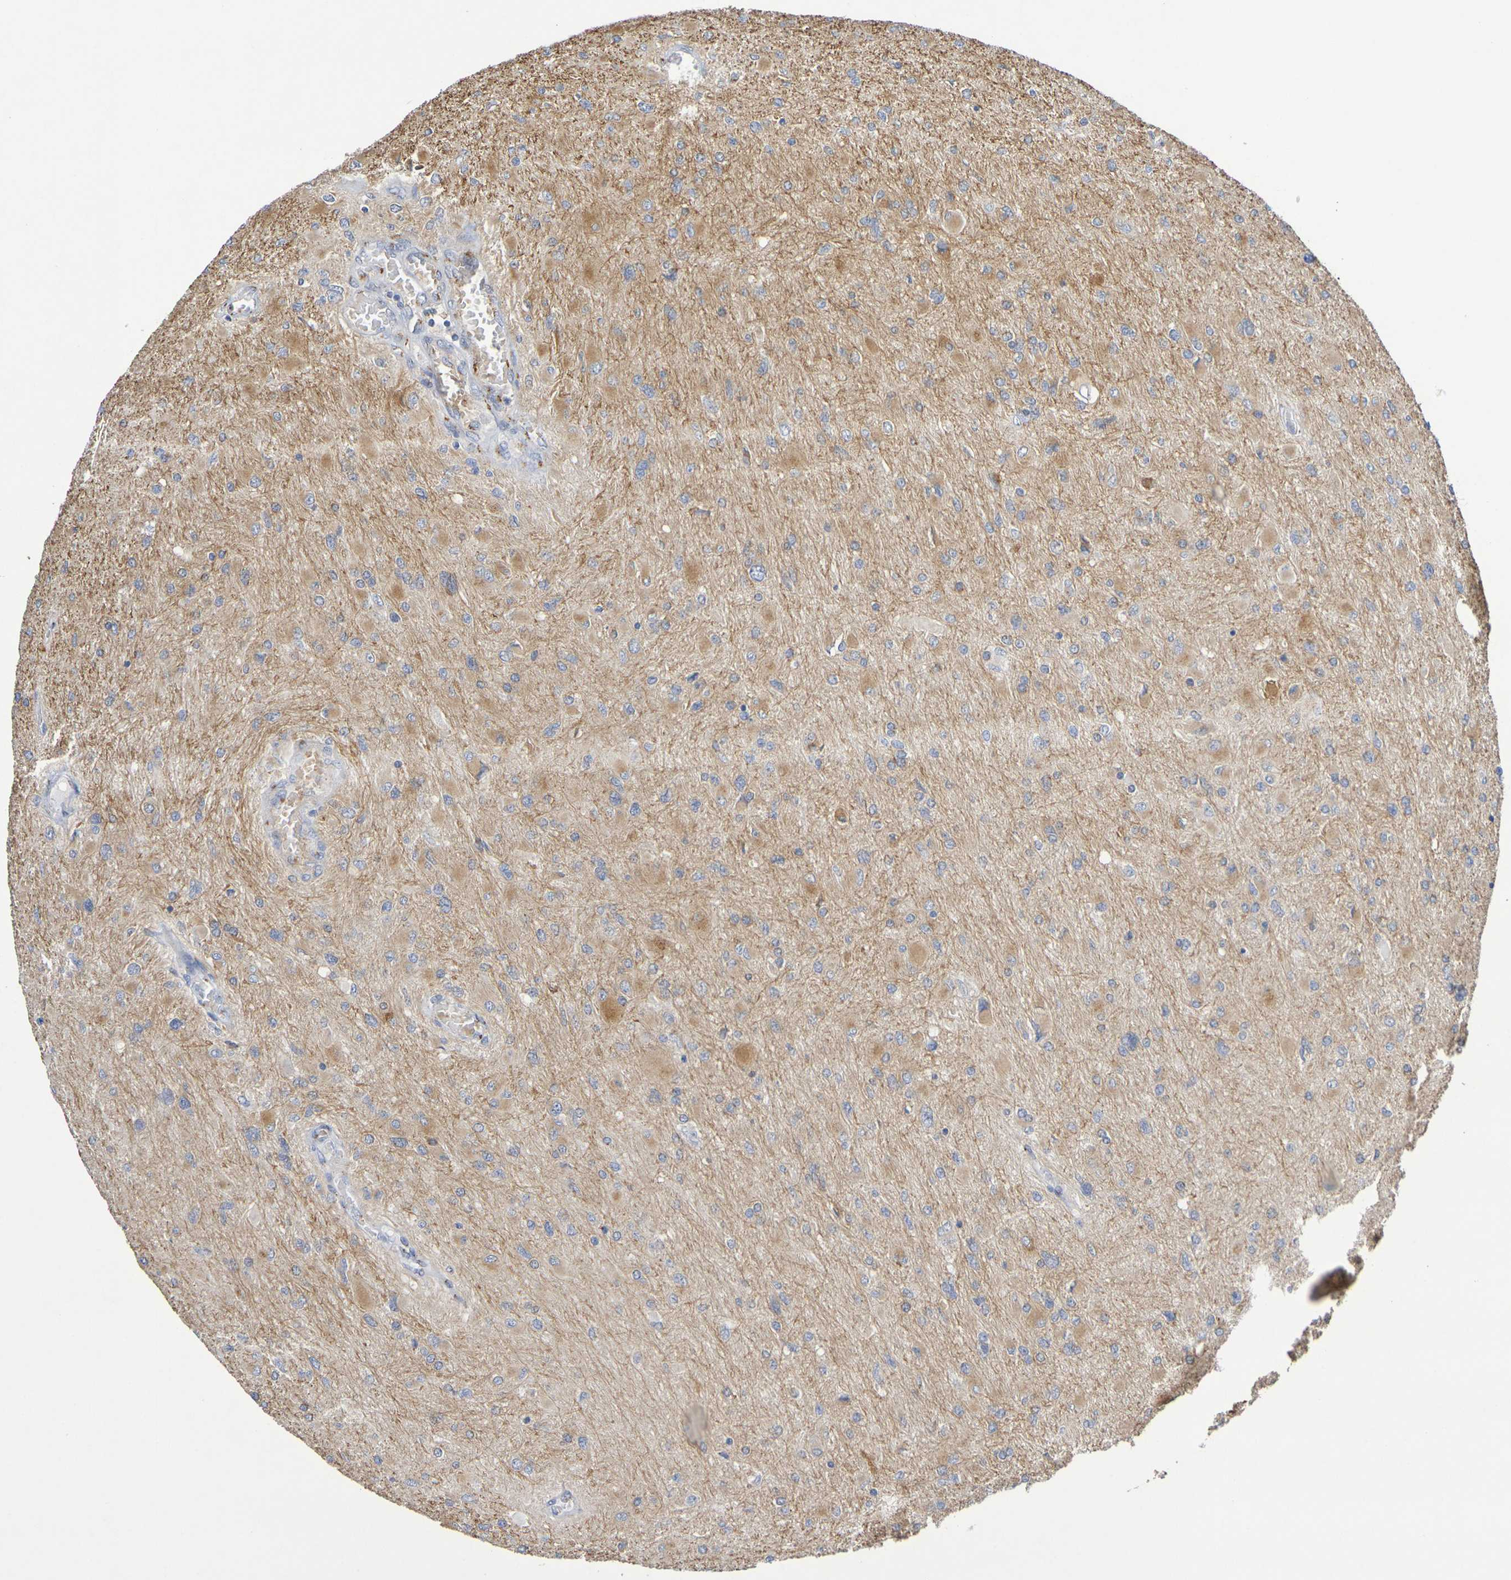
{"staining": {"intensity": "weak", "quantity": ">75%", "location": "cytoplasmic/membranous"}, "tissue": "glioma", "cell_type": "Tumor cells", "image_type": "cancer", "snomed": [{"axis": "morphology", "description": "Glioma, malignant, High grade"}, {"axis": "topography", "description": "Cerebral cortex"}], "caption": "About >75% of tumor cells in human glioma display weak cytoplasmic/membranous protein expression as visualized by brown immunohistochemical staining.", "gene": "DCP2", "patient": {"sex": "female", "age": 36}}